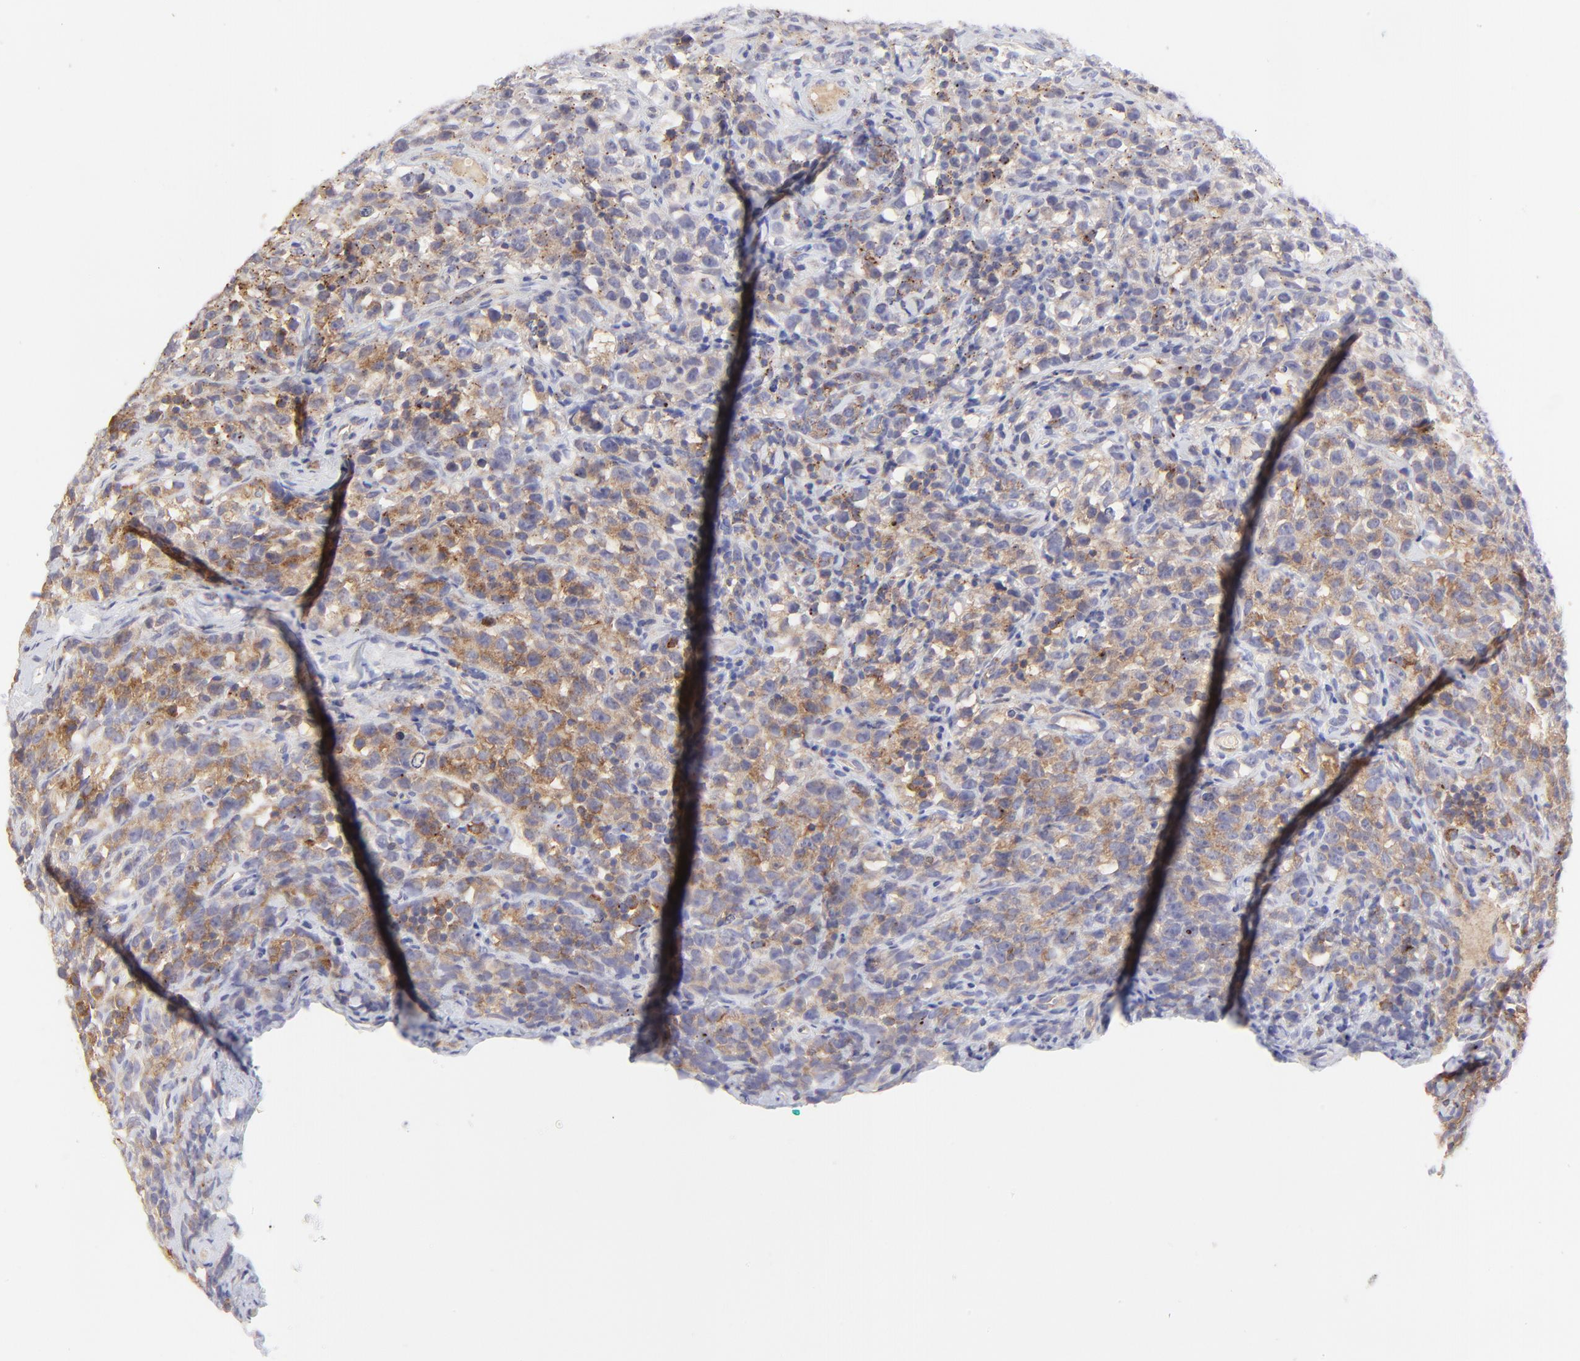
{"staining": {"intensity": "moderate", "quantity": ">75%", "location": "cytoplasmic/membranous"}, "tissue": "testis cancer", "cell_type": "Tumor cells", "image_type": "cancer", "snomed": [{"axis": "morphology", "description": "Seminoma, NOS"}, {"axis": "topography", "description": "Testis"}], "caption": "A high-resolution histopathology image shows immunohistochemistry (IHC) staining of testis seminoma, which exhibits moderate cytoplasmic/membranous staining in about >75% of tumor cells.", "gene": "LHFPL1", "patient": {"sex": "male", "age": 25}}